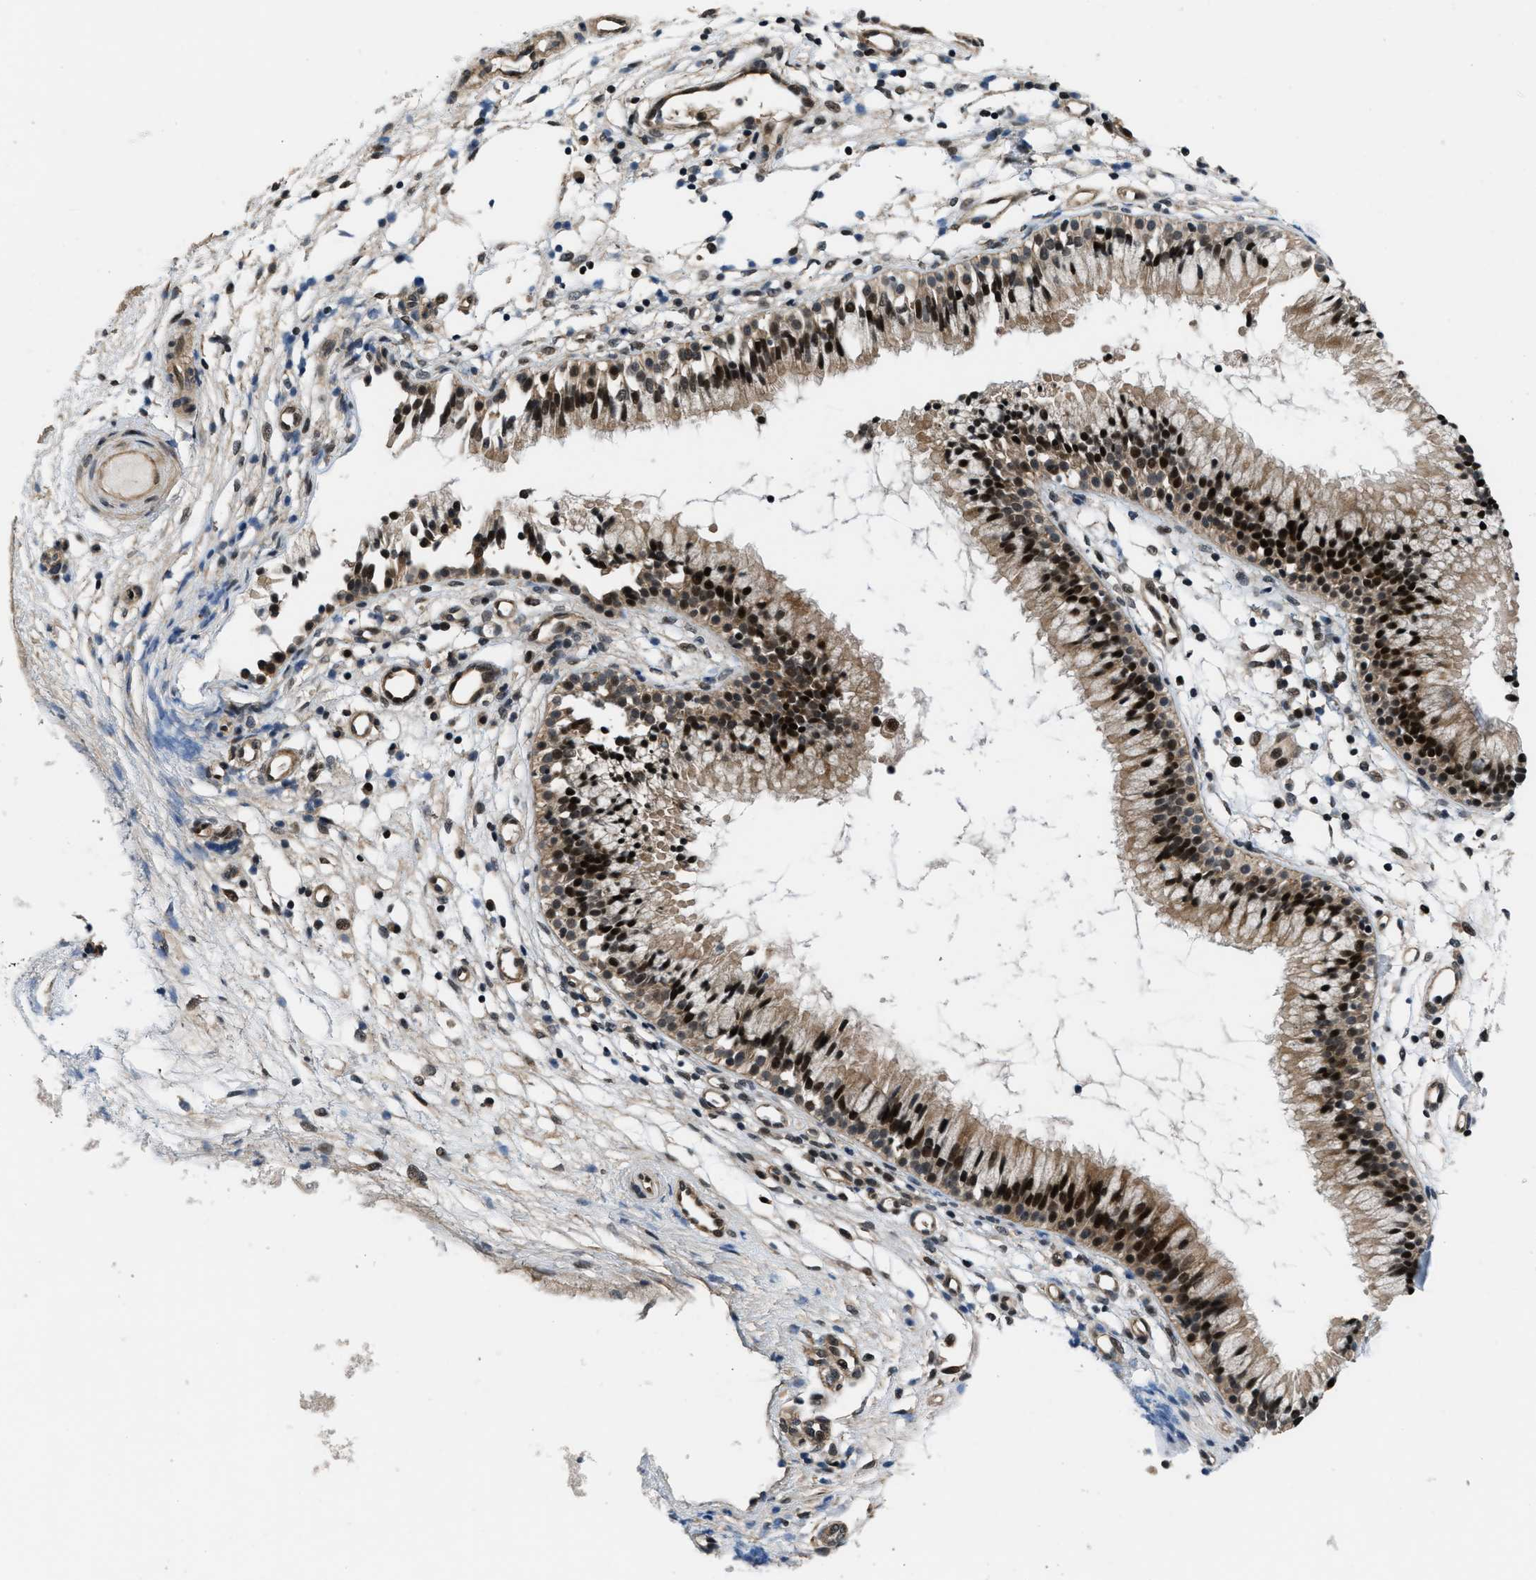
{"staining": {"intensity": "strong", "quantity": ">75%", "location": "cytoplasmic/membranous,nuclear"}, "tissue": "nasopharynx", "cell_type": "Respiratory epithelial cells", "image_type": "normal", "snomed": [{"axis": "morphology", "description": "Normal tissue, NOS"}, {"axis": "topography", "description": "Nasopharynx"}], "caption": "Brown immunohistochemical staining in normal human nasopharynx reveals strong cytoplasmic/membranous,nuclear positivity in approximately >75% of respiratory epithelial cells.", "gene": "SETD5", "patient": {"sex": "male", "age": 21}}